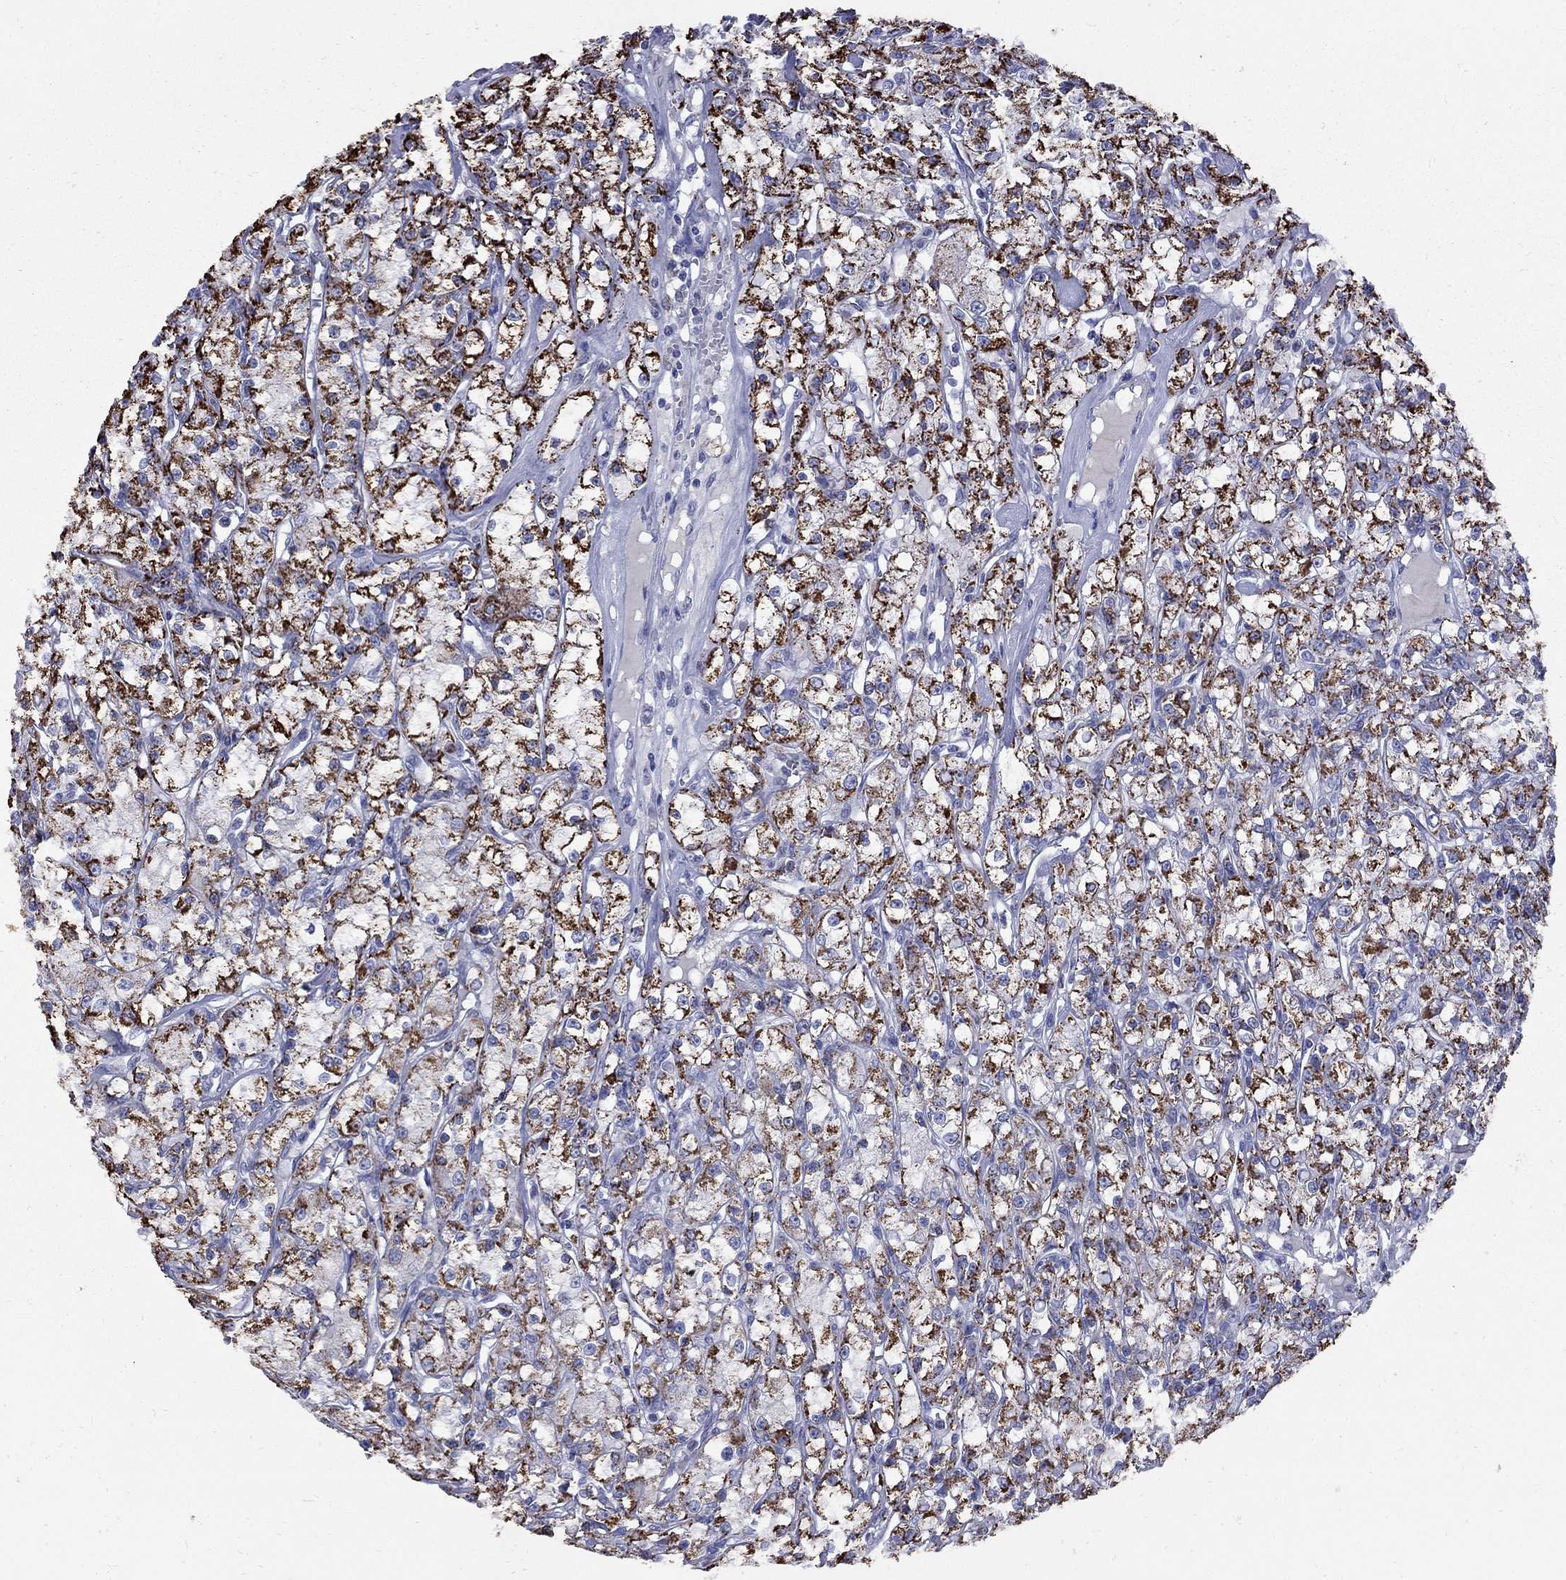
{"staining": {"intensity": "strong", "quantity": "25%-75%", "location": "cytoplasmic/membranous"}, "tissue": "renal cancer", "cell_type": "Tumor cells", "image_type": "cancer", "snomed": [{"axis": "morphology", "description": "Adenocarcinoma, NOS"}, {"axis": "topography", "description": "Kidney"}], "caption": "A high amount of strong cytoplasmic/membranous expression is identified in about 25%-75% of tumor cells in renal cancer tissue.", "gene": "SESTD1", "patient": {"sex": "female", "age": 59}}